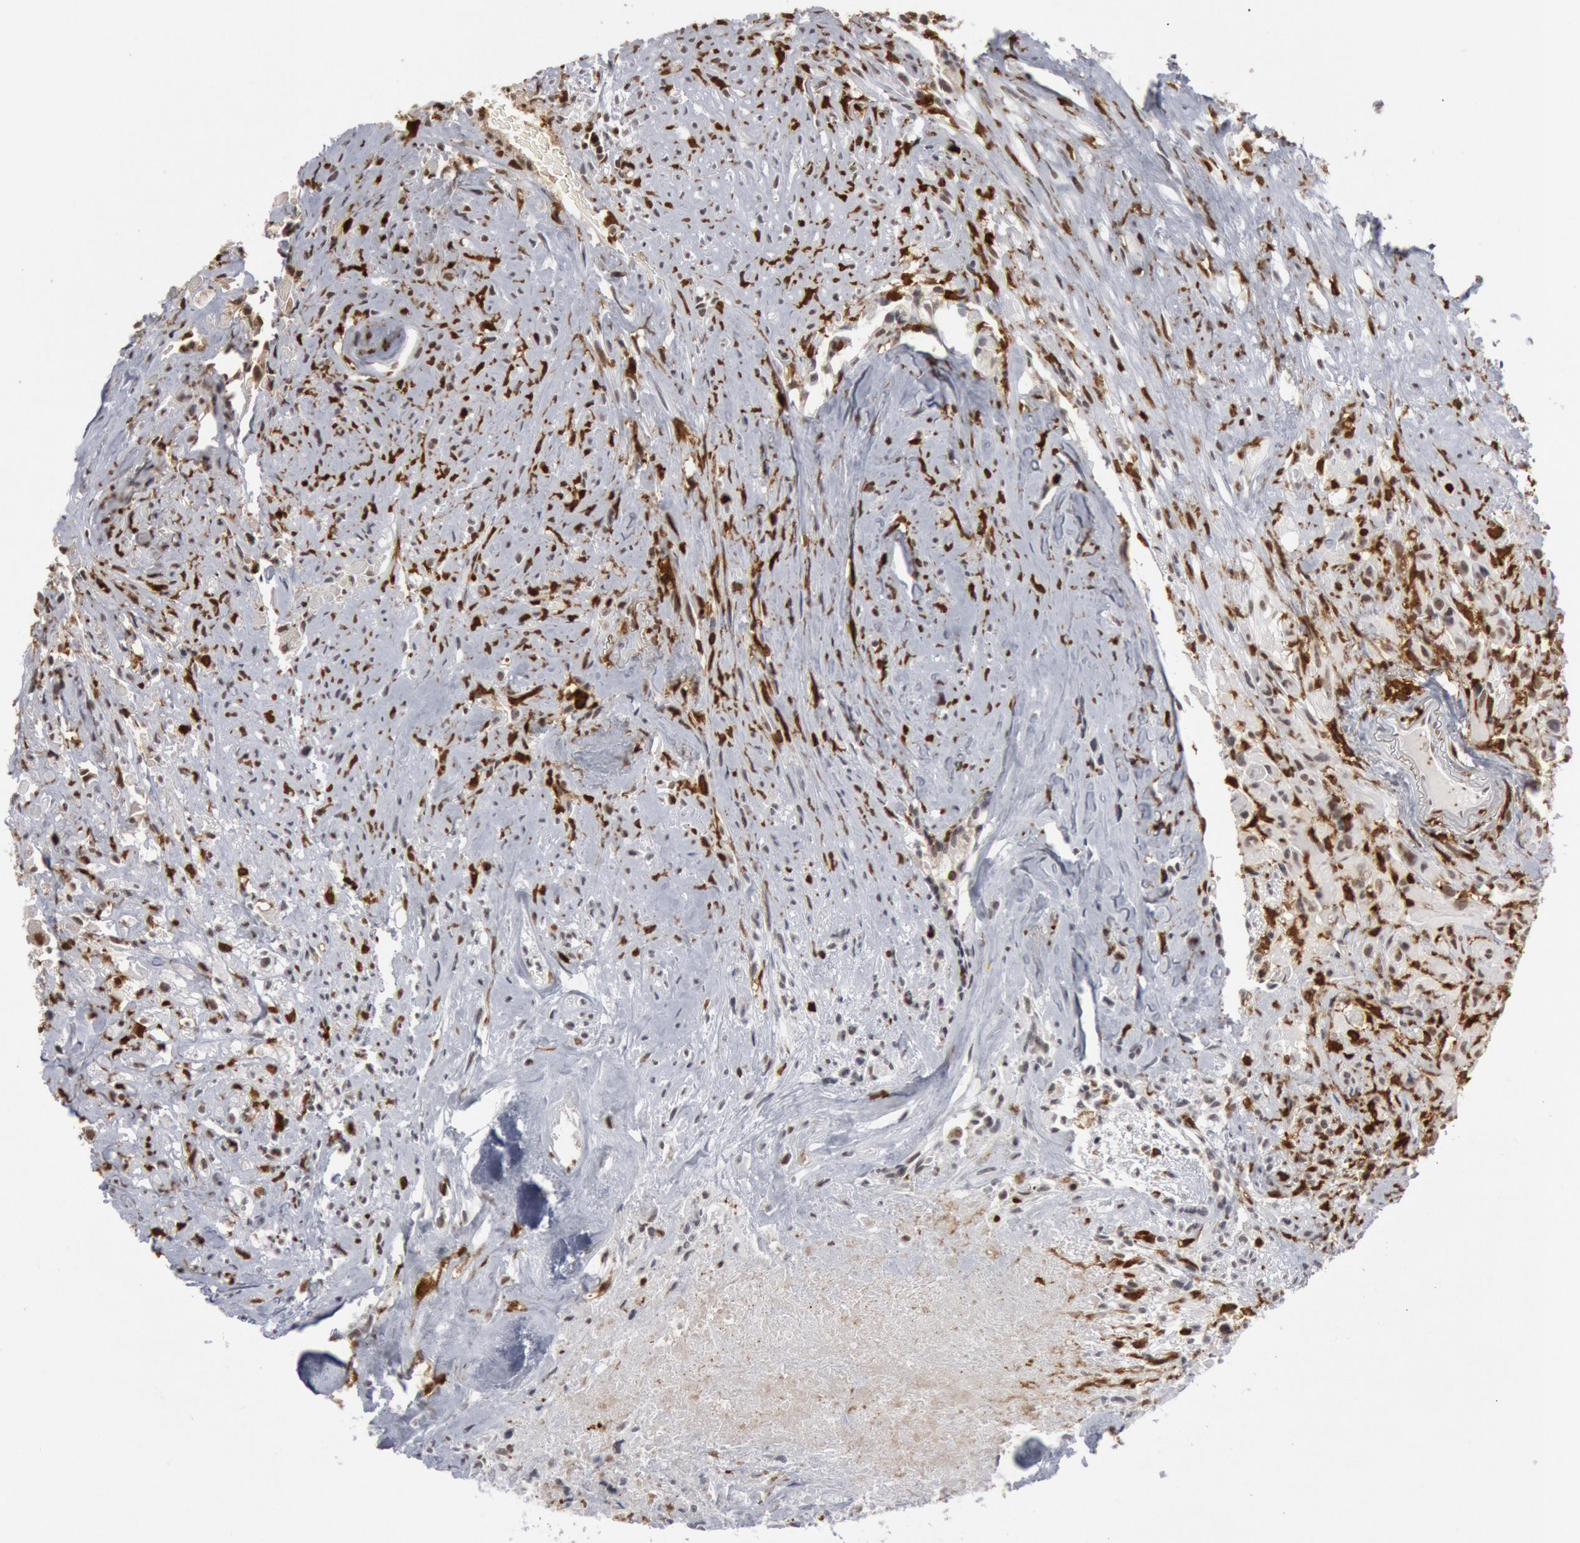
{"staining": {"intensity": "strong", "quantity": "25%-75%", "location": "nuclear"}, "tissue": "glioma", "cell_type": "Tumor cells", "image_type": "cancer", "snomed": [{"axis": "morphology", "description": "Glioma, malignant, High grade"}, {"axis": "topography", "description": "Brain"}], "caption": "Human malignant high-grade glioma stained with a brown dye shows strong nuclear positive expression in about 25%-75% of tumor cells.", "gene": "PTPN6", "patient": {"sex": "male", "age": 48}}